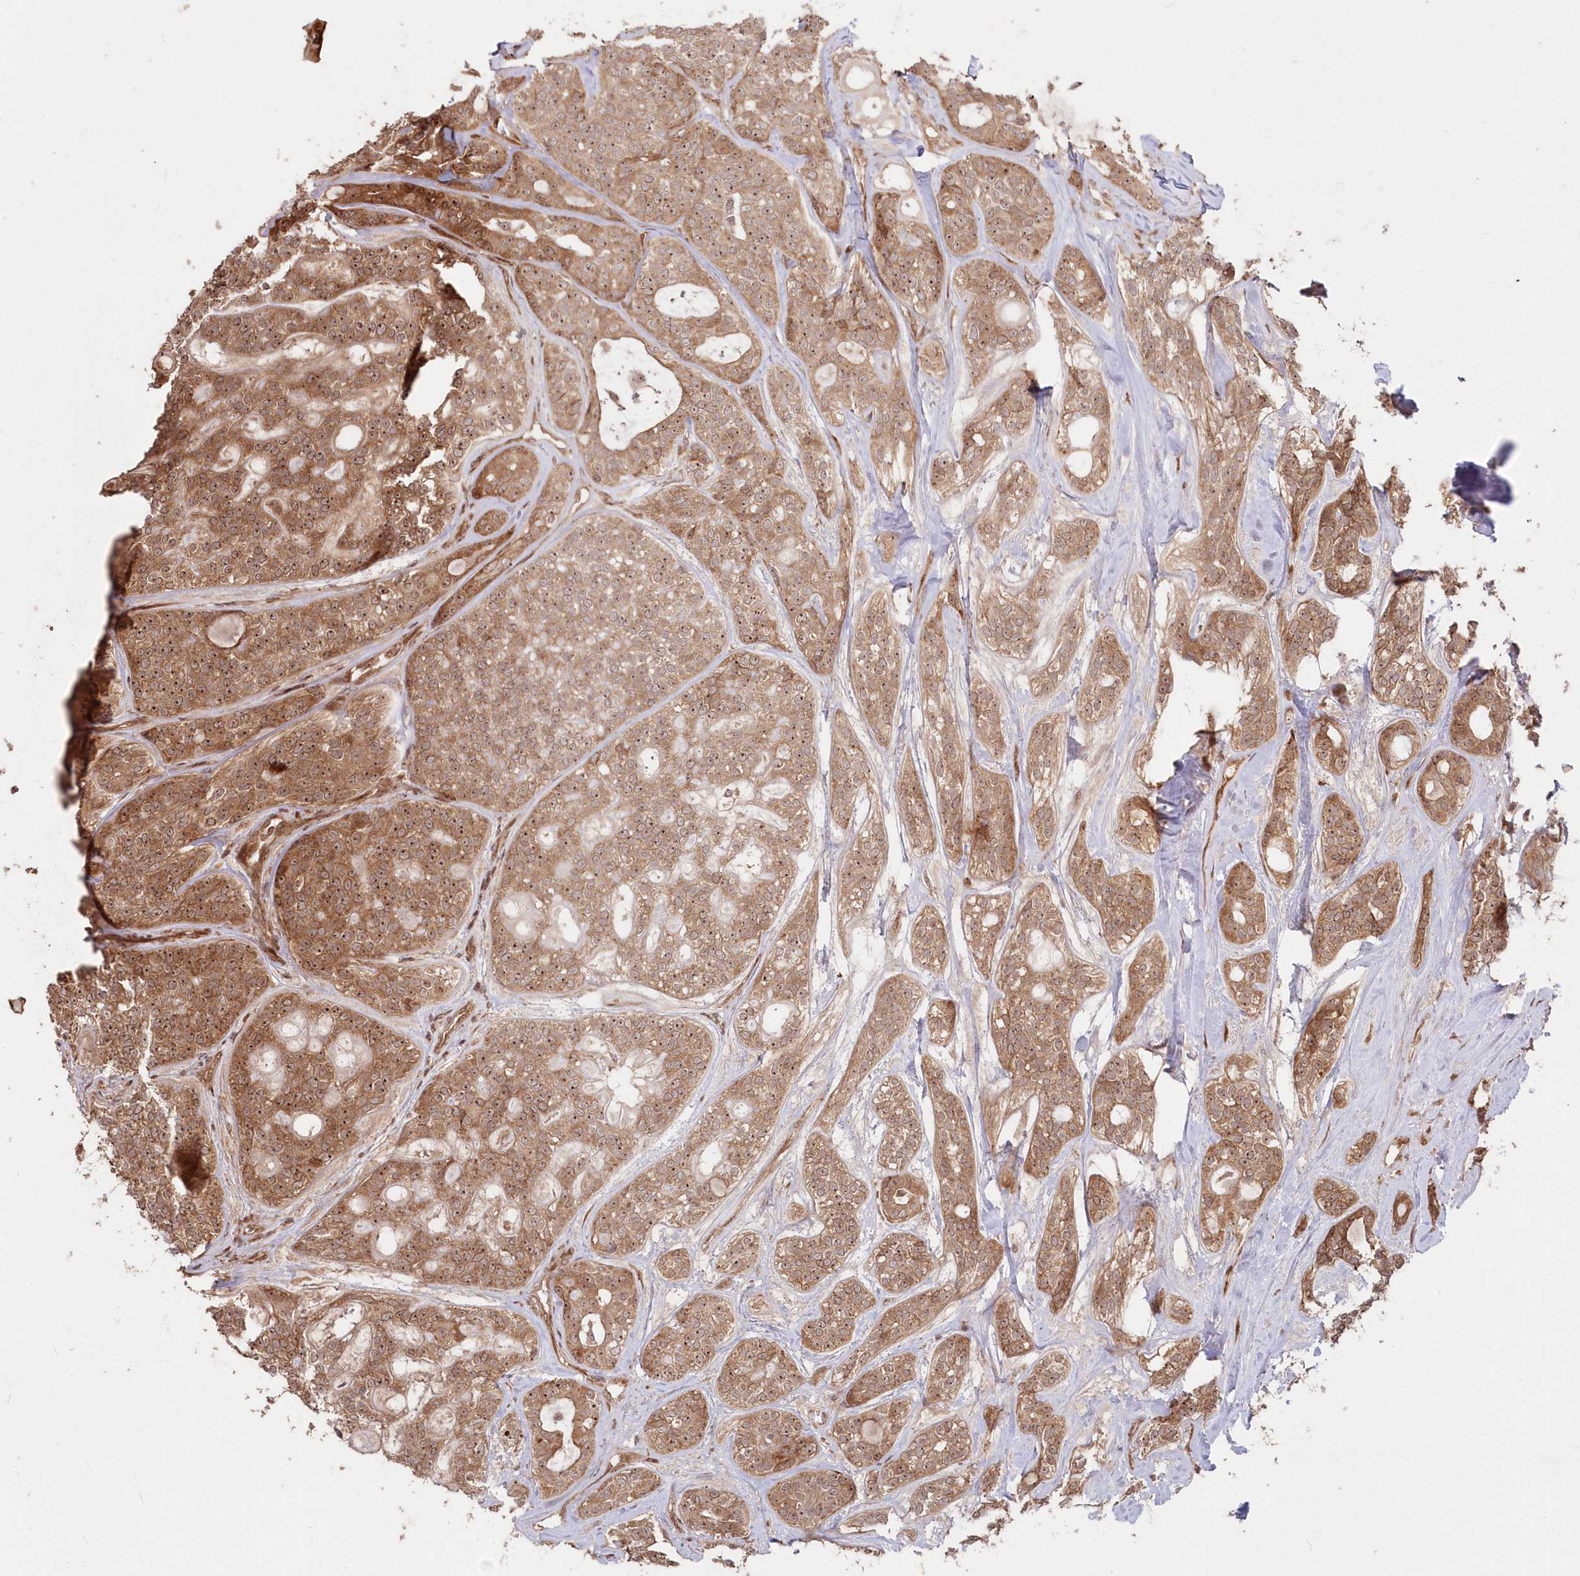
{"staining": {"intensity": "moderate", "quantity": ">75%", "location": "cytoplasmic/membranous,nuclear"}, "tissue": "head and neck cancer", "cell_type": "Tumor cells", "image_type": "cancer", "snomed": [{"axis": "morphology", "description": "Adenocarcinoma, NOS"}, {"axis": "topography", "description": "Head-Neck"}], "caption": "A high-resolution photomicrograph shows immunohistochemistry staining of adenocarcinoma (head and neck), which demonstrates moderate cytoplasmic/membranous and nuclear positivity in approximately >75% of tumor cells.", "gene": "SERINC1", "patient": {"sex": "male", "age": 66}}